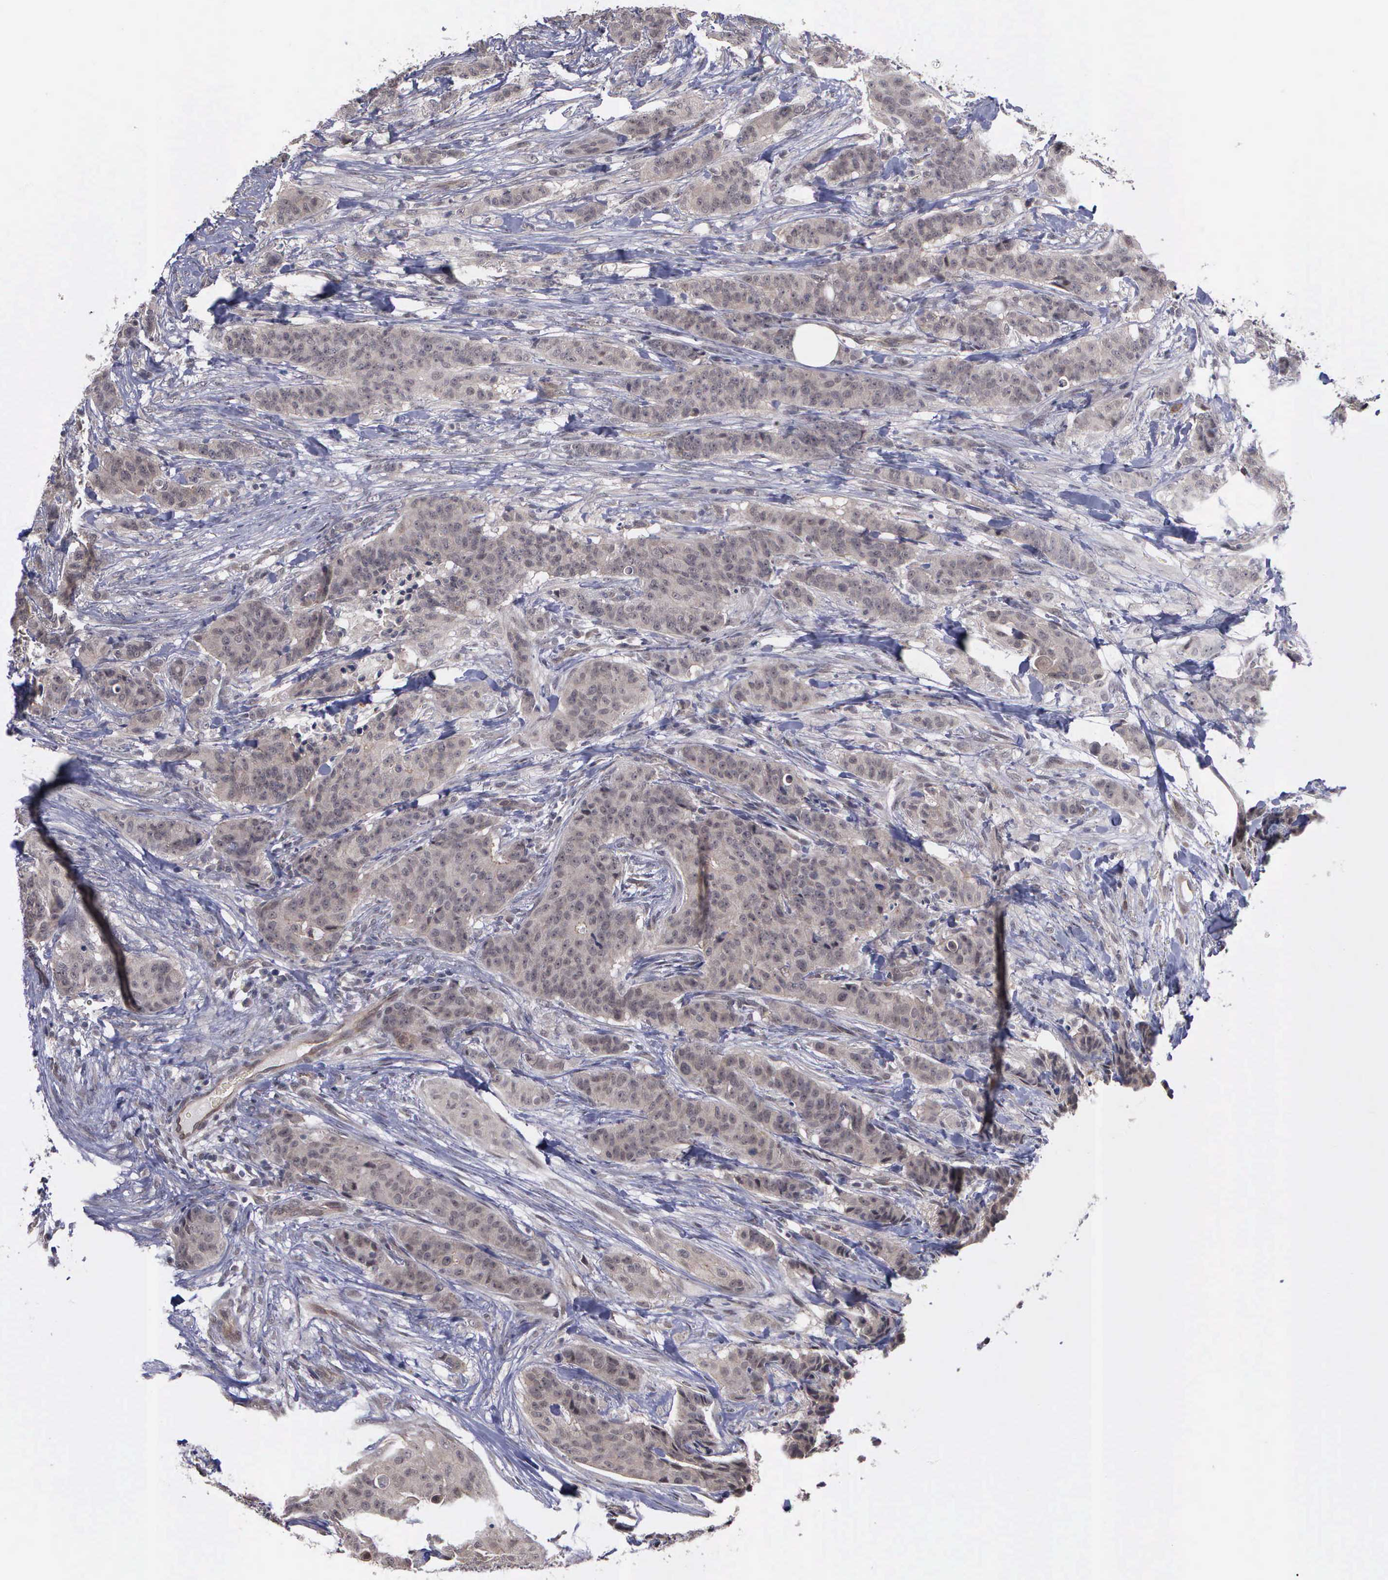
{"staining": {"intensity": "weak", "quantity": ">75%", "location": "cytoplasmic/membranous,nuclear"}, "tissue": "breast cancer", "cell_type": "Tumor cells", "image_type": "cancer", "snomed": [{"axis": "morphology", "description": "Duct carcinoma"}, {"axis": "topography", "description": "Breast"}], "caption": "Breast cancer stained with a protein marker demonstrates weak staining in tumor cells.", "gene": "MAP3K9", "patient": {"sex": "female", "age": 40}}